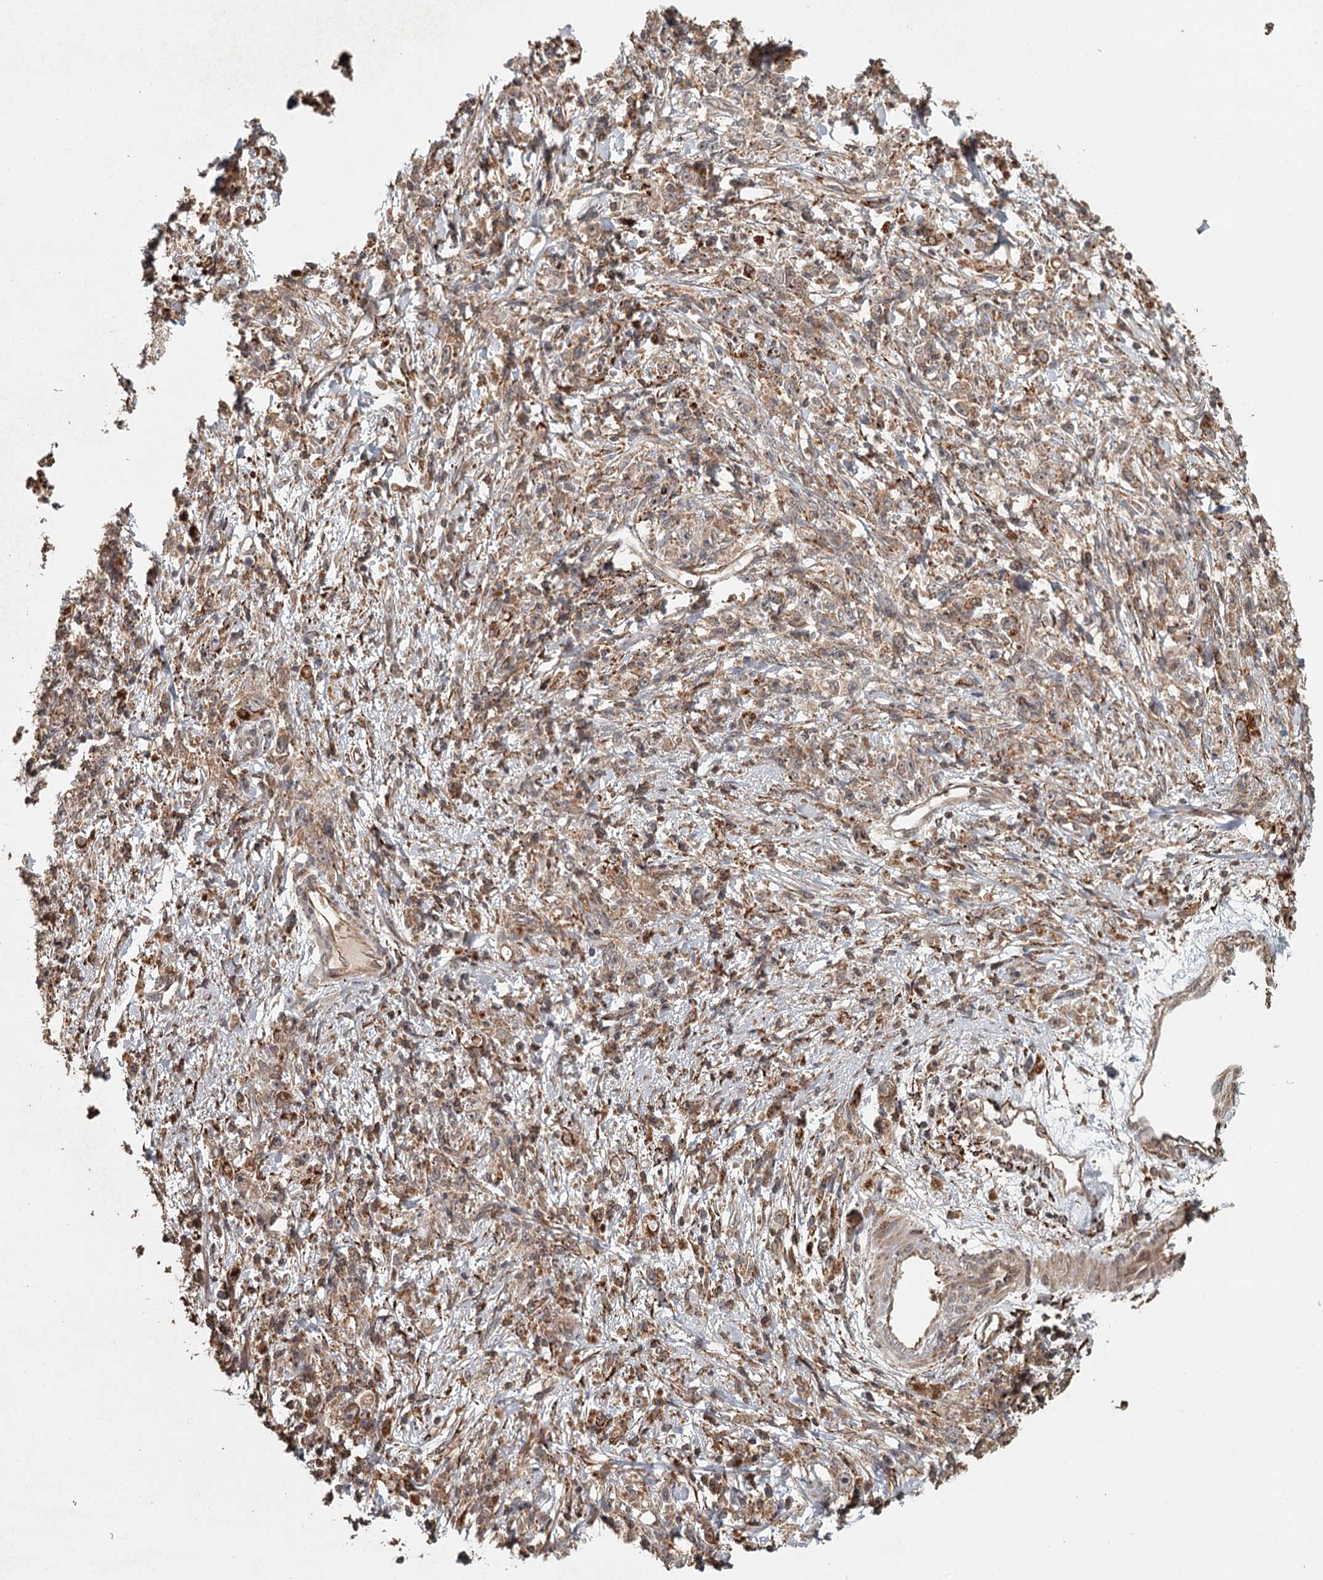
{"staining": {"intensity": "moderate", "quantity": "25%-75%", "location": "cytoplasmic/membranous"}, "tissue": "stomach cancer", "cell_type": "Tumor cells", "image_type": "cancer", "snomed": [{"axis": "morphology", "description": "Adenocarcinoma, NOS"}, {"axis": "topography", "description": "Stomach"}], "caption": "Immunohistochemistry (DAB (3,3'-diaminobenzidine)) staining of stomach cancer exhibits moderate cytoplasmic/membranous protein positivity in approximately 25%-75% of tumor cells.", "gene": "FAXC", "patient": {"sex": "female", "age": 59}}